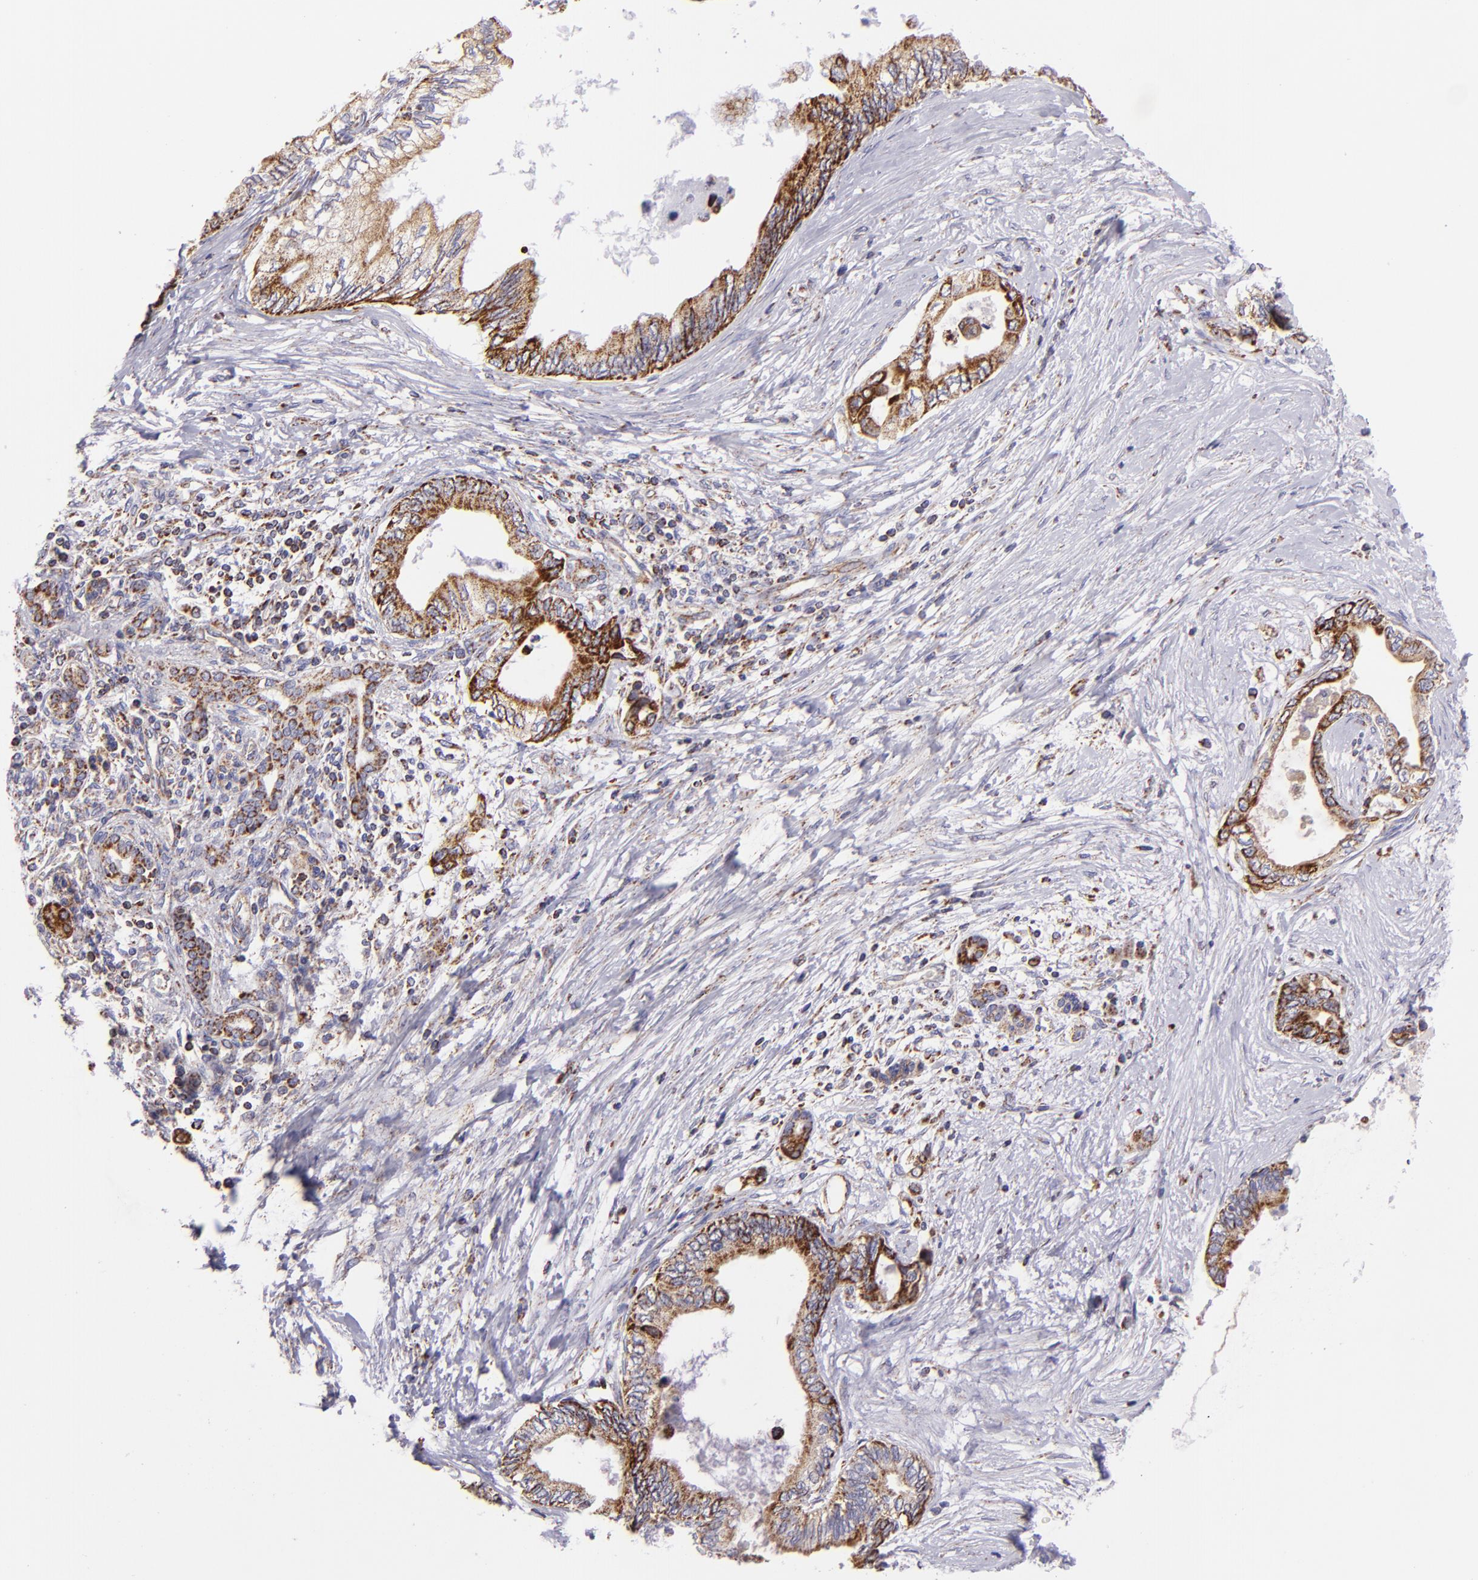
{"staining": {"intensity": "moderate", "quantity": ">75%", "location": "cytoplasmic/membranous"}, "tissue": "pancreatic cancer", "cell_type": "Tumor cells", "image_type": "cancer", "snomed": [{"axis": "morphology", "description": "Adenocarcinoma, NOS"}, {"axis": "topography", "description": "Pancreas"}], "caption": "IHC of pancreatic cancer (adenocarcinoma) exhibits medium levels of moderate cytoplasmic/membranous staining in approximately >75% of tumor cells. The staining is performed using DAB (3,3'-diaminobenzidine) brown chromogen to label protein expression. The nuclei are counter-stained blue using hematoxylin.", "gene": "HSPD1", "patient": {"sex": "female", "age": 66}}